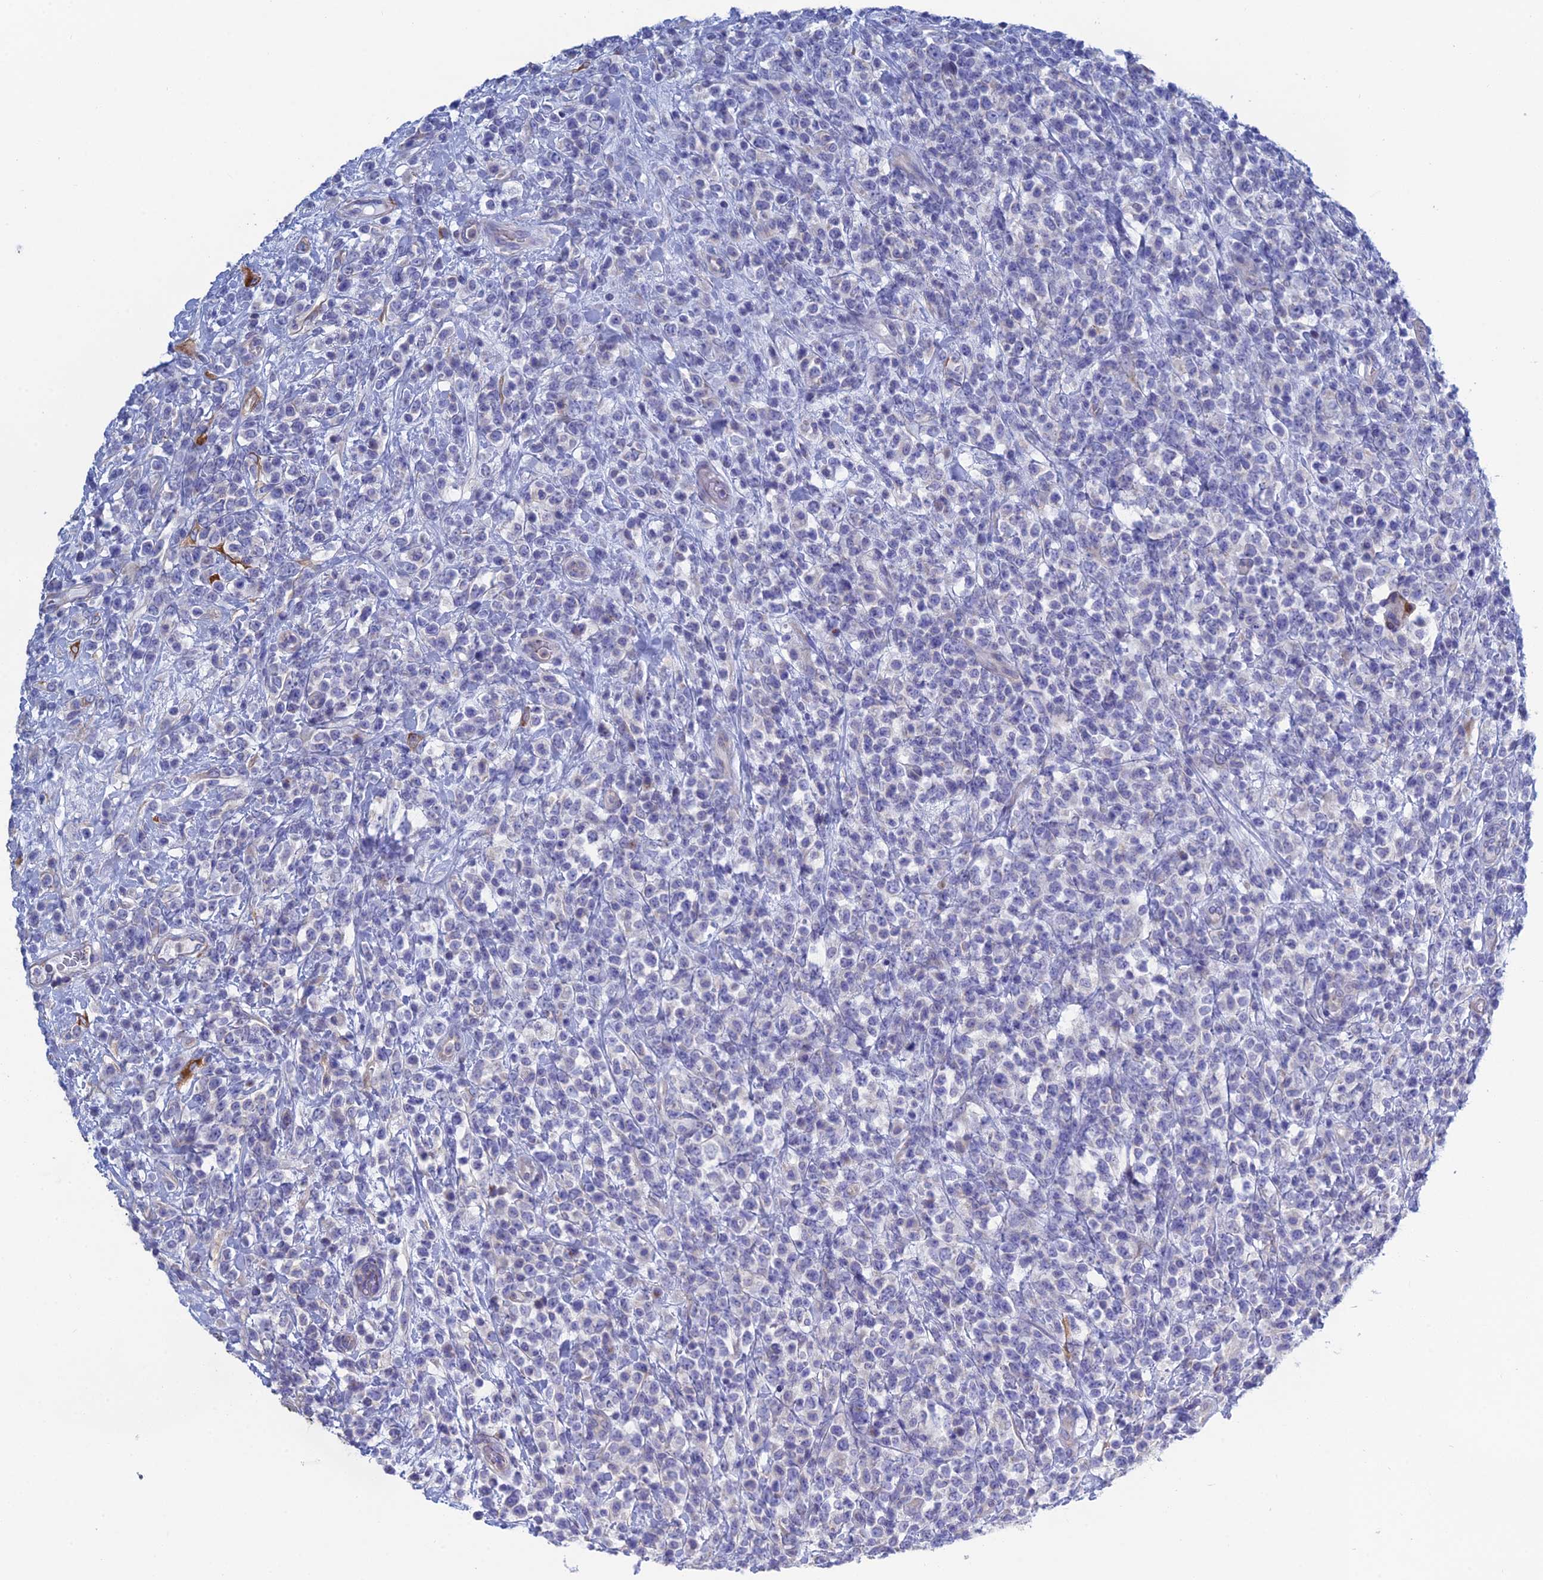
{"staining": {"intensity": "negative", "quantity": "none", "location": "none"}, "tissue": "lymphoma", "cell_type": "Tumor cells", "image_type": "cancer", "snomed": [{"axis": "morphology", "description": "Malignant lymphoma, non-Hodgkin's type, High grade"}, {"axis": "topography", "description": "Colon"}], "caption": "This is an immunohistochemistry image of lymphoma. There is no staining in tumor cells.", "gene": "PCDHA8", "patient": {"sex": "female", "age": 53}}